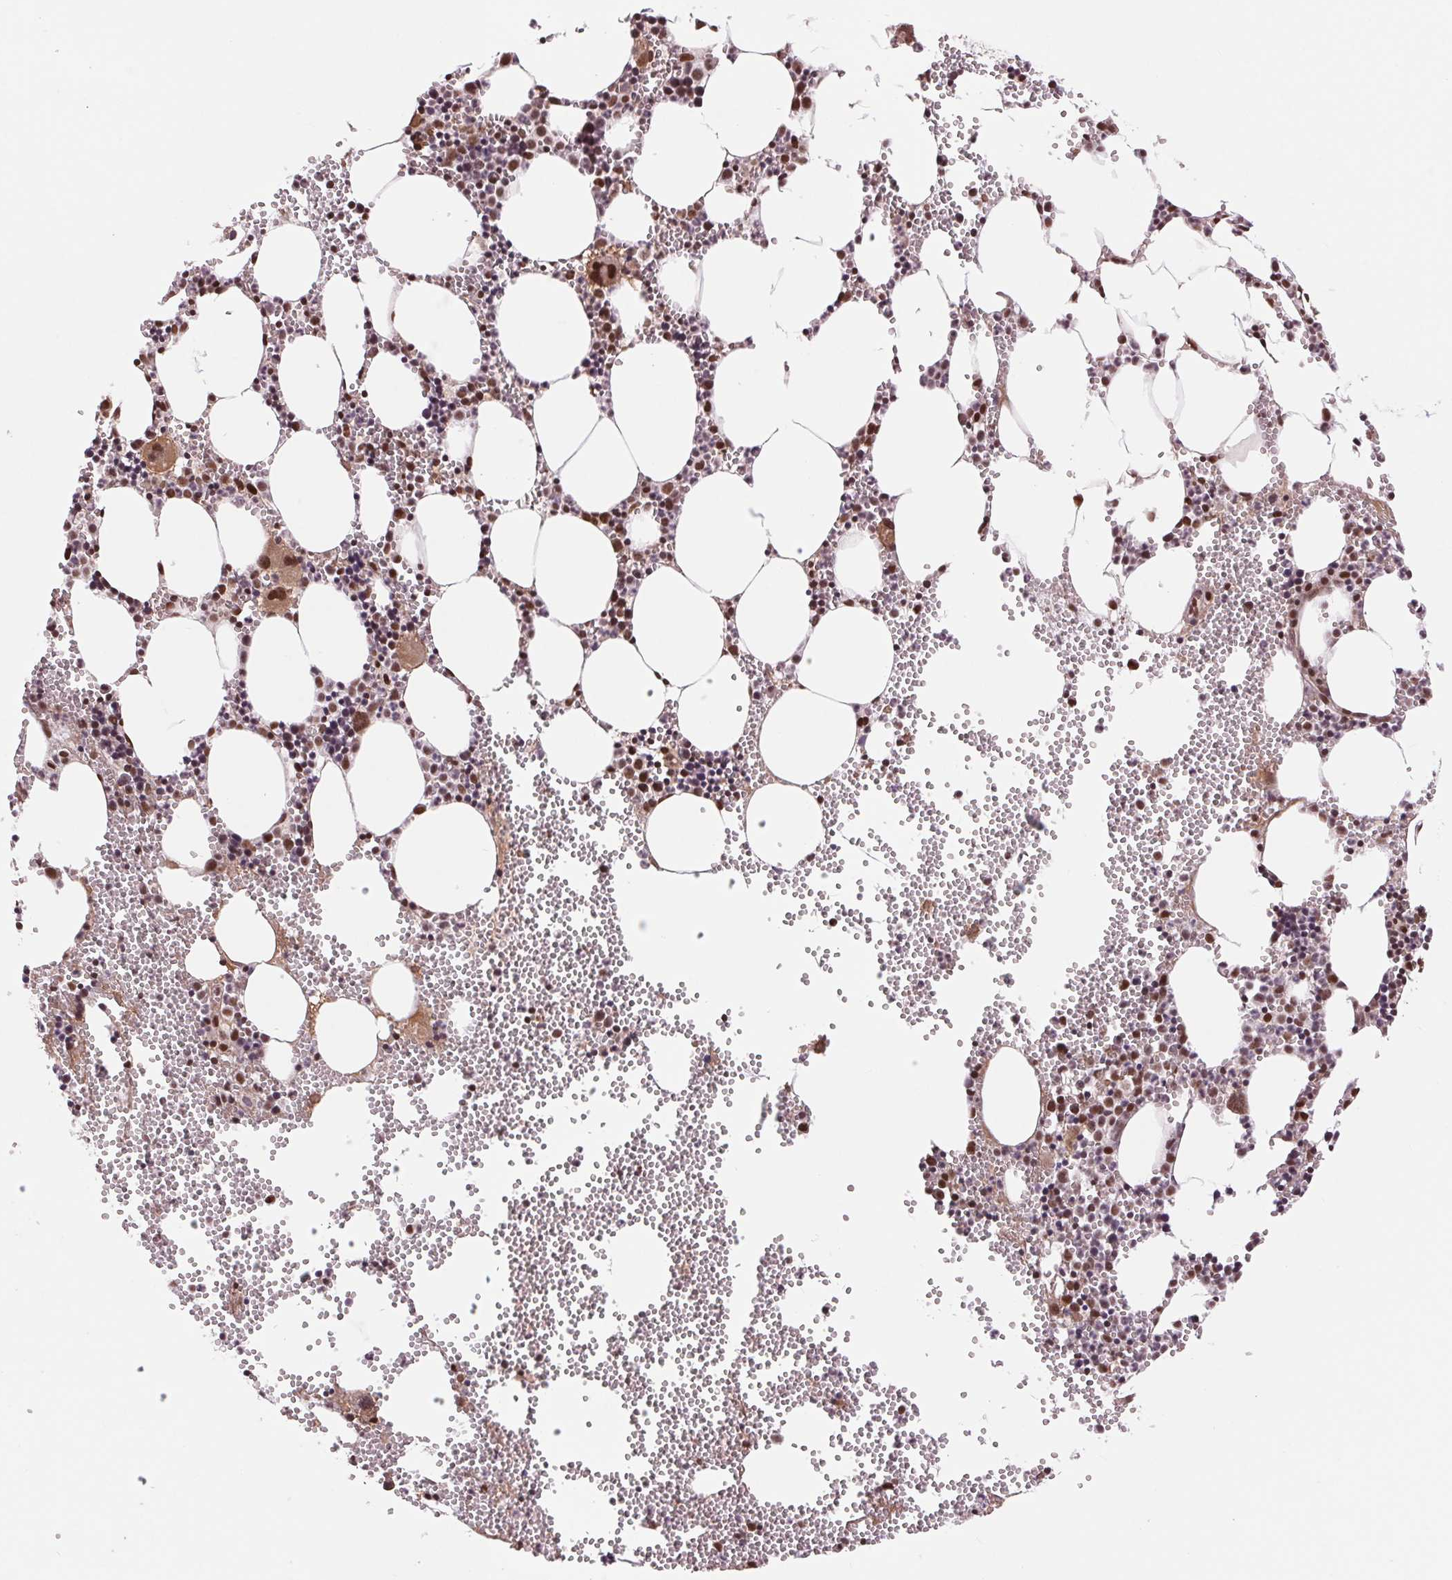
{"staining": {"intensity": "moderate", "quantity": ">75%", "location": "cytoplasmic/membranous,nuclear"}, "tissue": "bone marrow", "cell_type": "Hematopoietic cells", "image_type": "normal", "snomed": [{"axis": "morphology", "description": "Normal tissue, NOS"}, {"axis": "topography", "description": "Bone marrow"}], "caption": "IHC histopathology image of normal bone marrow stained for a protein (brown), which demonstrates medium levels of moderate cytoplasmic/membranous,nuclear positivity in about >75% of hematopoietic cells.", "gene": "RAD23A", "patient": {"sex": "male", "age": 89}}